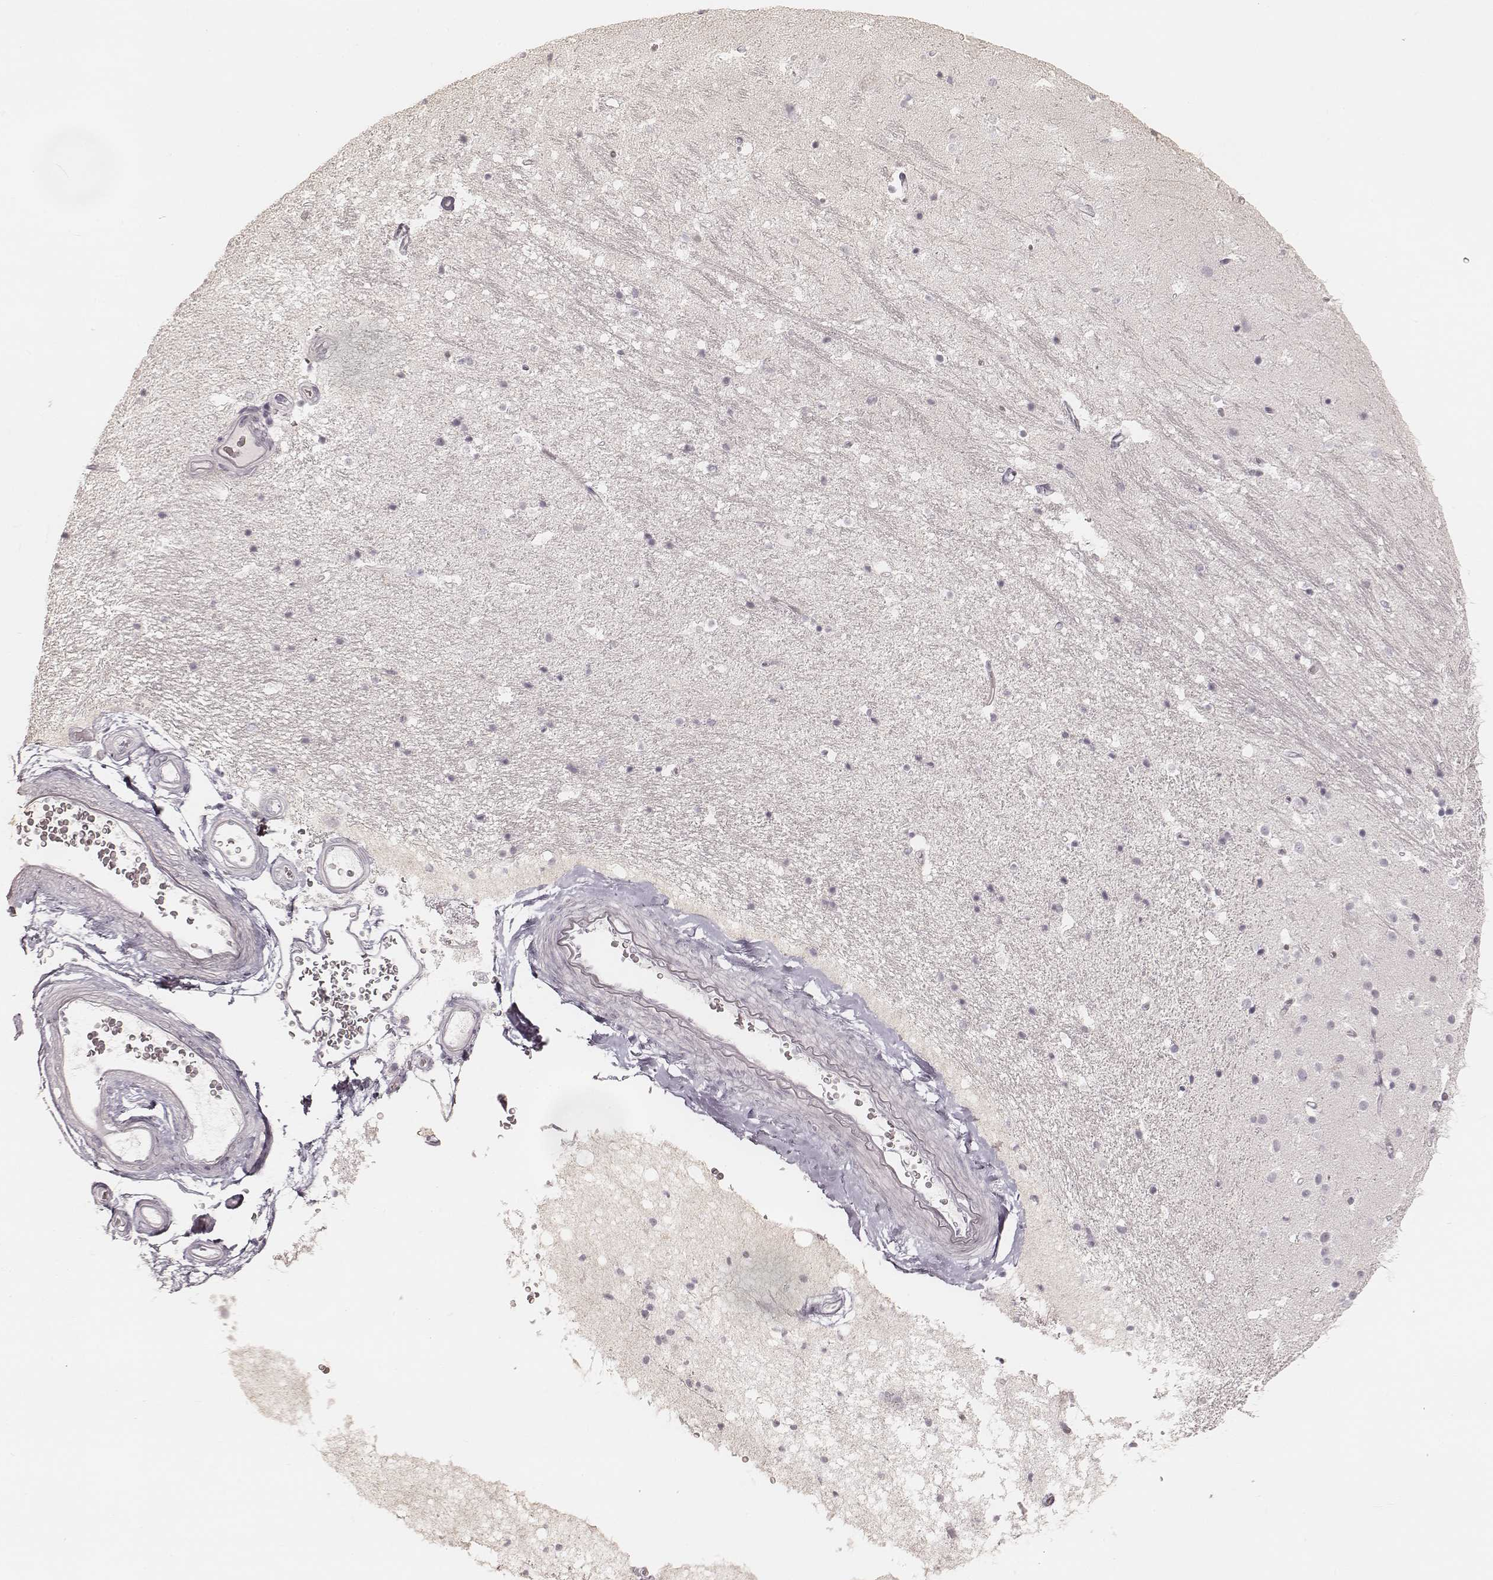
{"staining": {"intensity": "negative", "quantity": "none", "location": "none"}, "tissue": "hippocampus", "cell_type": "Glial cells", "image_type": "normal", "snomed": [{"axis": "morphology", "description": "Normal tissue, NOS"}, {"axis": "topography", "description": "Hippocampus"}], "caption": "DAB (3,3'-diaminobenzidine) immunohistochemical staining of normal hippocampus exhibits no significant staining in glial cells. (Brightfield microscopy of DAB immunohistochemistry (IHC) at high magnification).", "gene": "TEX37", "patient": {"sex": "male", "age": 44}}